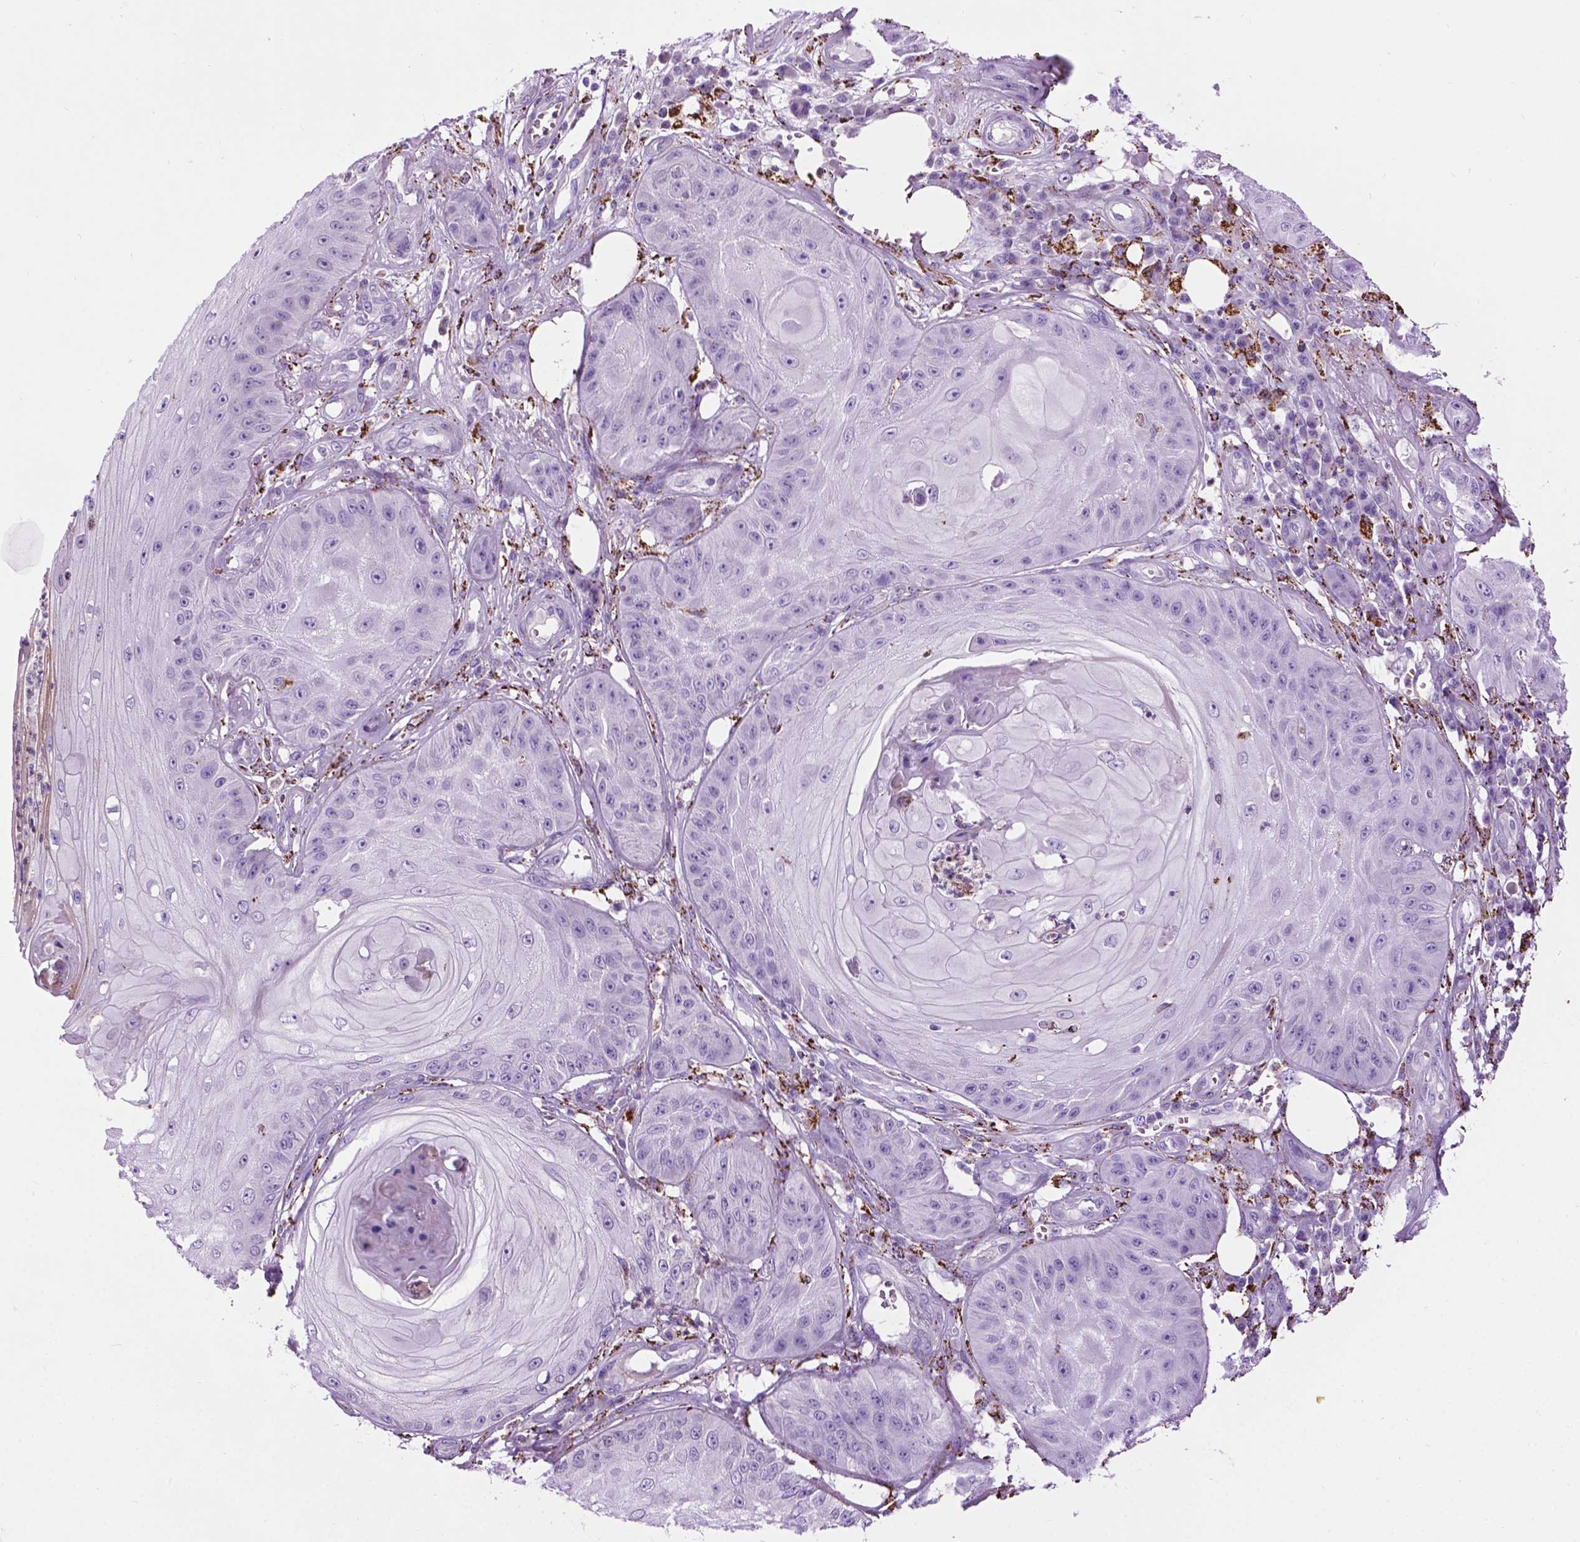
{"staining": {"intensity": "negative", "quantity": "none", "location": "none"}, "tissue": "skin cancer", "cell_type": "Tumor cells", "image_type": "cancer", "snomed": [{"axis": "morphology", "description": "Squamous cell carcinoma, NOS"}, {"axis": "topography", "description": "Skin"}], "caption": "IHC micrograph of human squamous cell carcinoma (skin) stained for a protein (brown), which reveals no positivity in tumor cells.", "gene": "TMEM132E", "patient": {"sex": "male", "age": 70}}